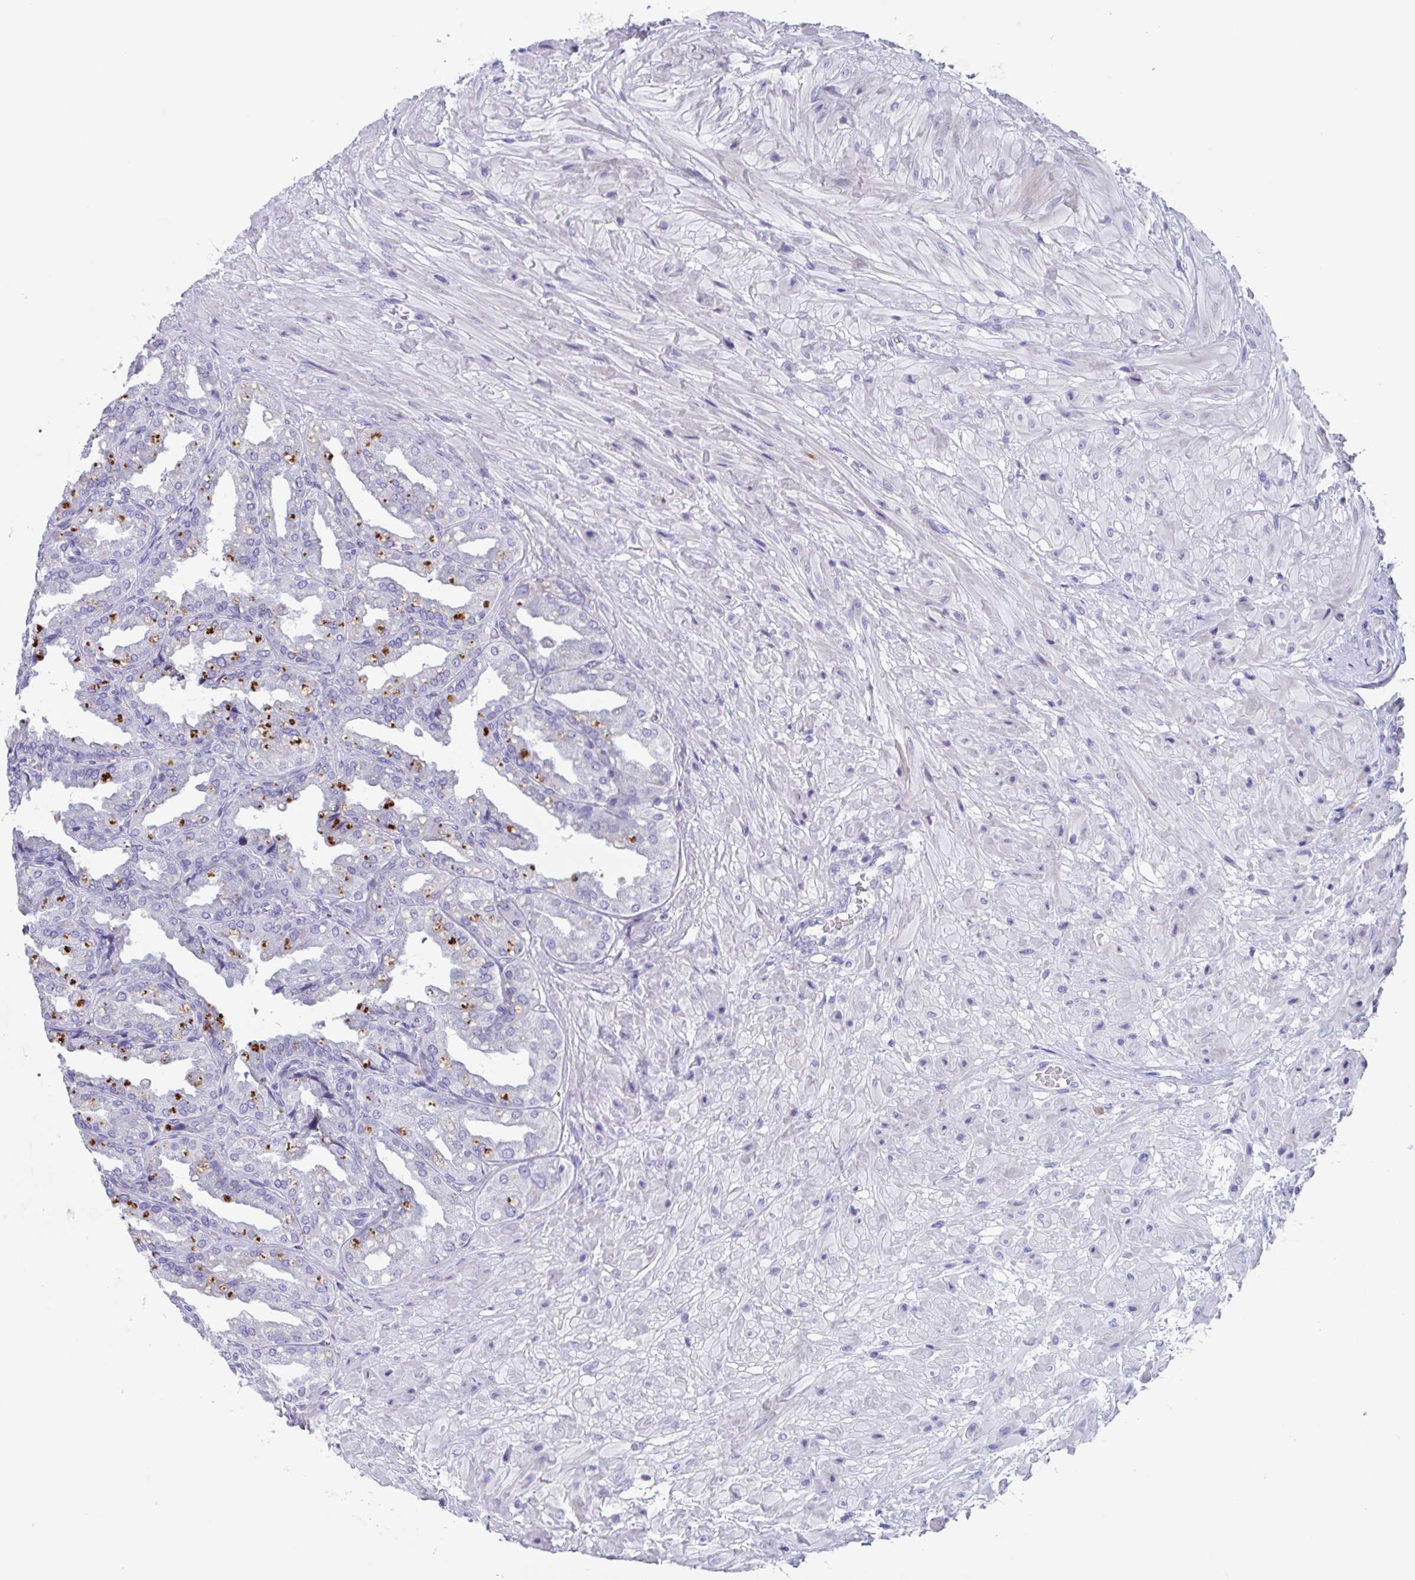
{"staining": {"intensity": "moderate", "quantity": "25%-75%", "location": "cytoplasmic/membranous"}, "tissue": "seminal vesicle", "cell_type": "Glandular cells", "image_type": "normal", "snomed": [{"axis": "morphology", "description": "Normal tissue, NOS"}, {"axis": "topography", "description": "Seminal veicle"}], "caption": "This image exhibits immunohistochemistry staining of benign human seminal vesicle, with medium moderate cytoplasmic/membranous positivity in approximately 25%-75% of glandular cells.", "gene": "NOXRED1", "patient": {"sex": "male", "age": 55}}